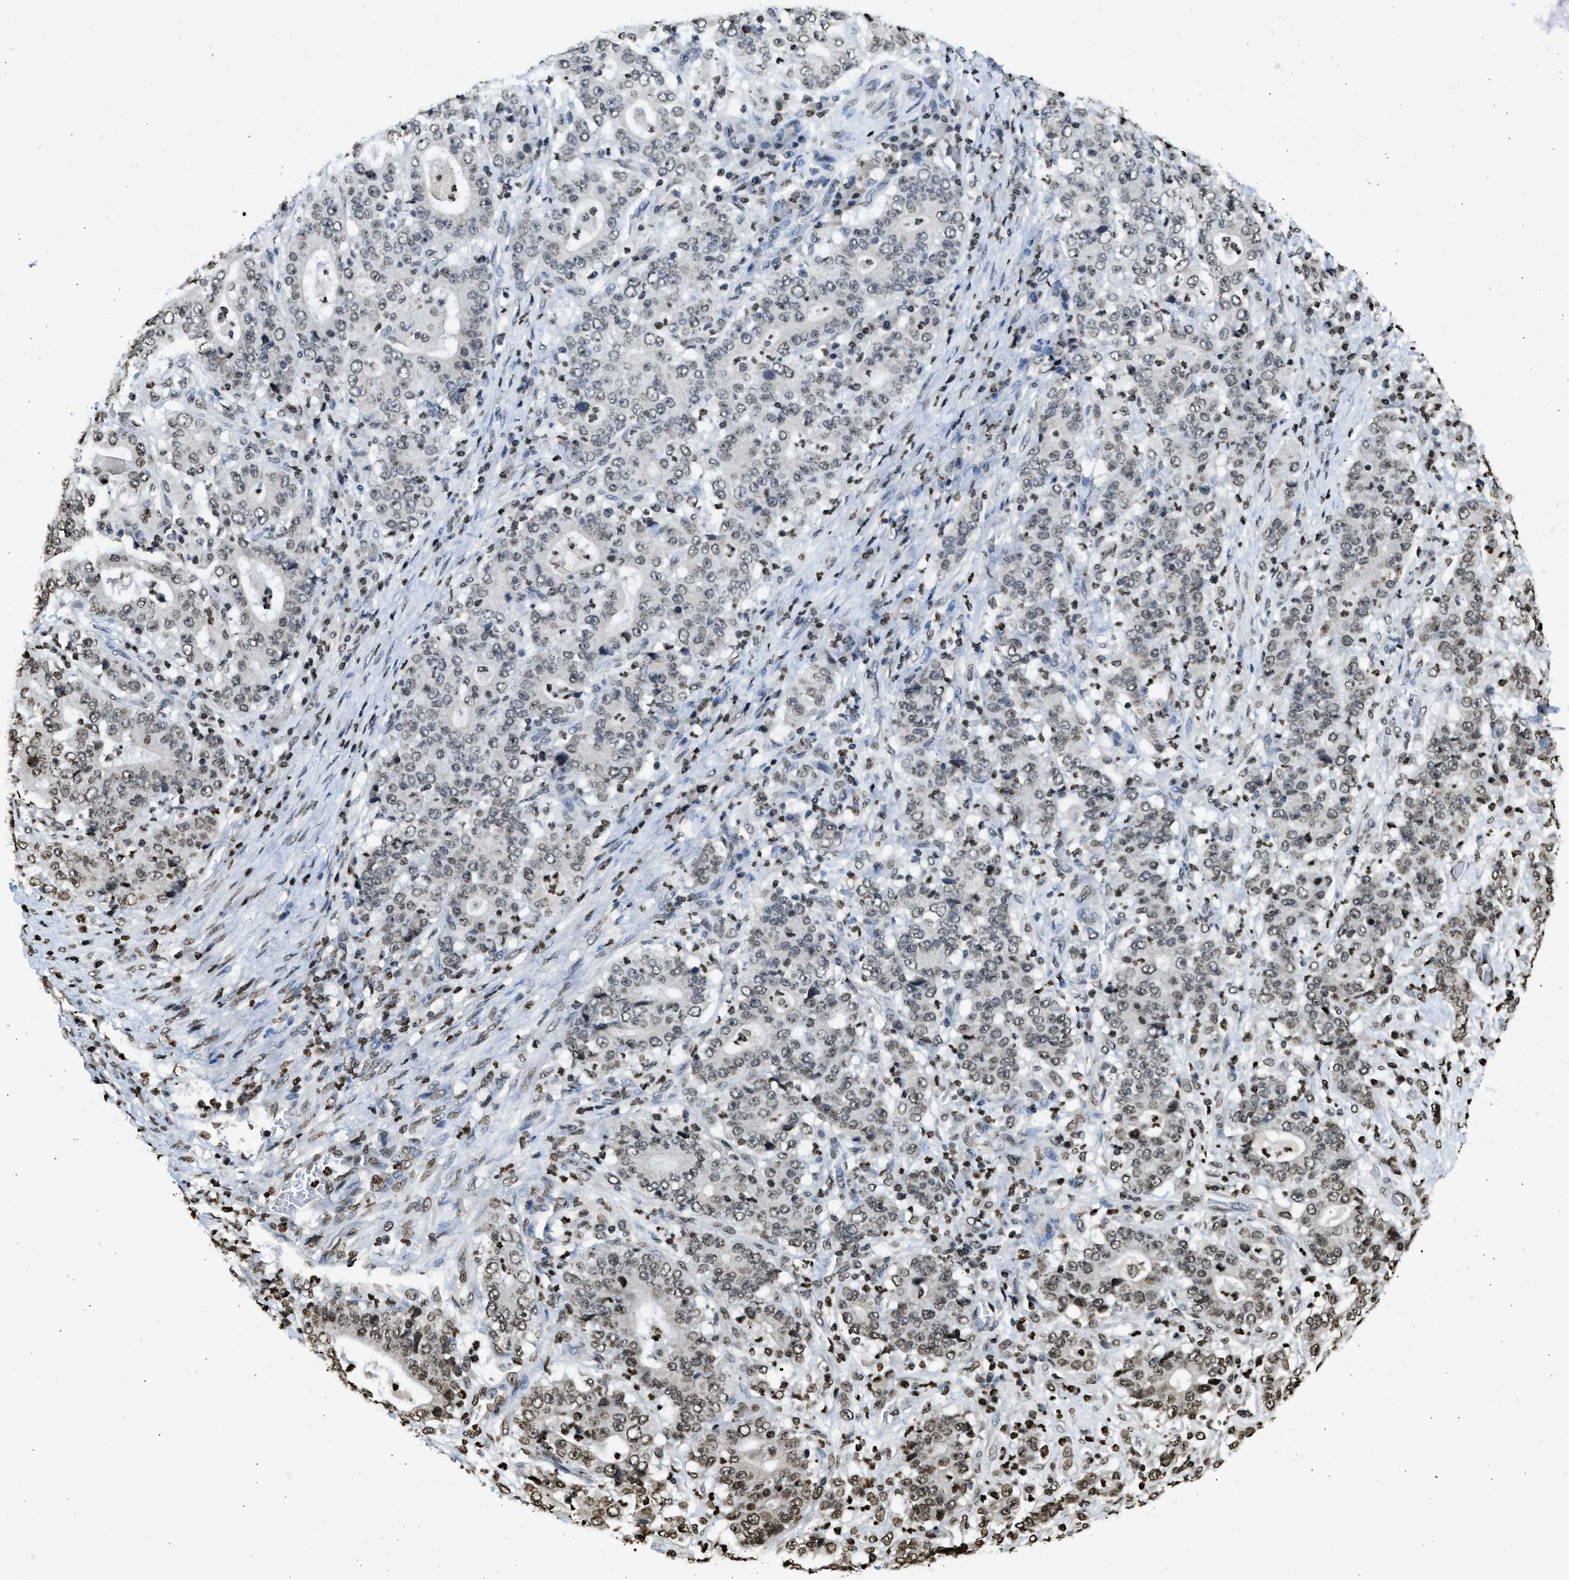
{"staining": {"intensity": "weak", "quantity": ">75%", "location": "nuclear"}, "tissue": "stomach cancer", "cell_type": "Tumor cells", "image_type": "cancer", "snomed": [{"axis": "morphology", "description": "Normal tissue, NOS"}, {"axis": "morphology", "description": "Adenocarcinoma, NOS"}, {"axis": "topography", "description": "Stomach, upper"}, {"axis": "topography", "description": "Stomach"}], "caption": "Human stomach cancer (adenocarcinoma) stained for a protein (brown) demonstrates weak nuclear positive positivity in about >75% of tumor cells.", "gene": "RRAGC", "patient": {"sex": "male", "age": 59}}